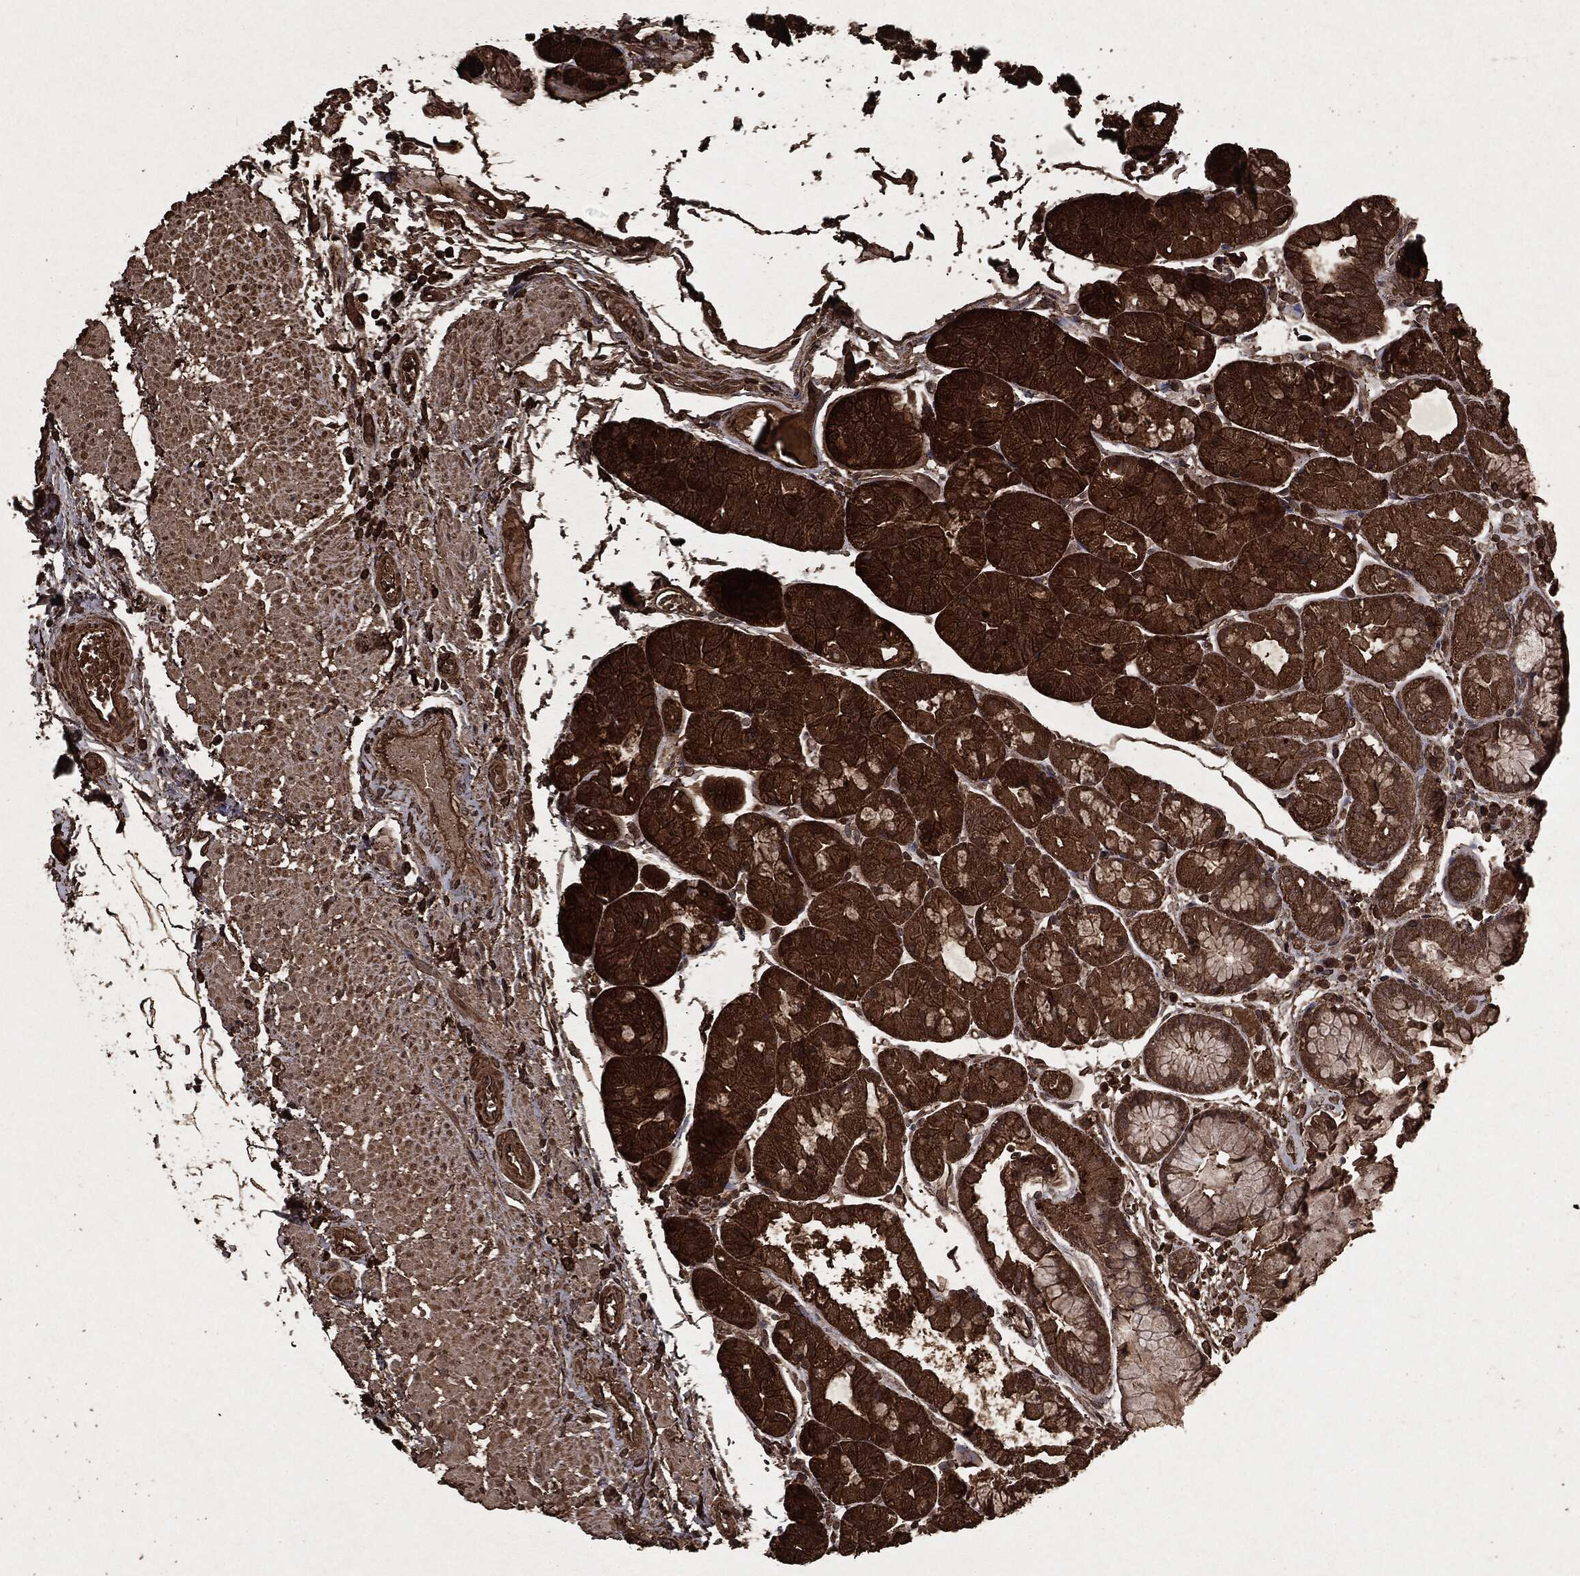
{"staining": {"intensity": "strong", "quantity": ">75%", "location": "cytoplasmic/membranous"}, "tissue": "stomach", "cell_type": "Glandular cells", "image_type": "normal", "snomed": [{"axis": "morphology", "description": "Normal tissue, NOS"}, {"axis": "topography", "description": "Stomach, upper"}], "caption": "Stomach stained for a protein (brown) demonstrates strong cytoplasmic/membranous positive positivity in approximately >75% of glandular cells.", "gene": "ARAF", "patient": {"sex": "male", "age": 72}}